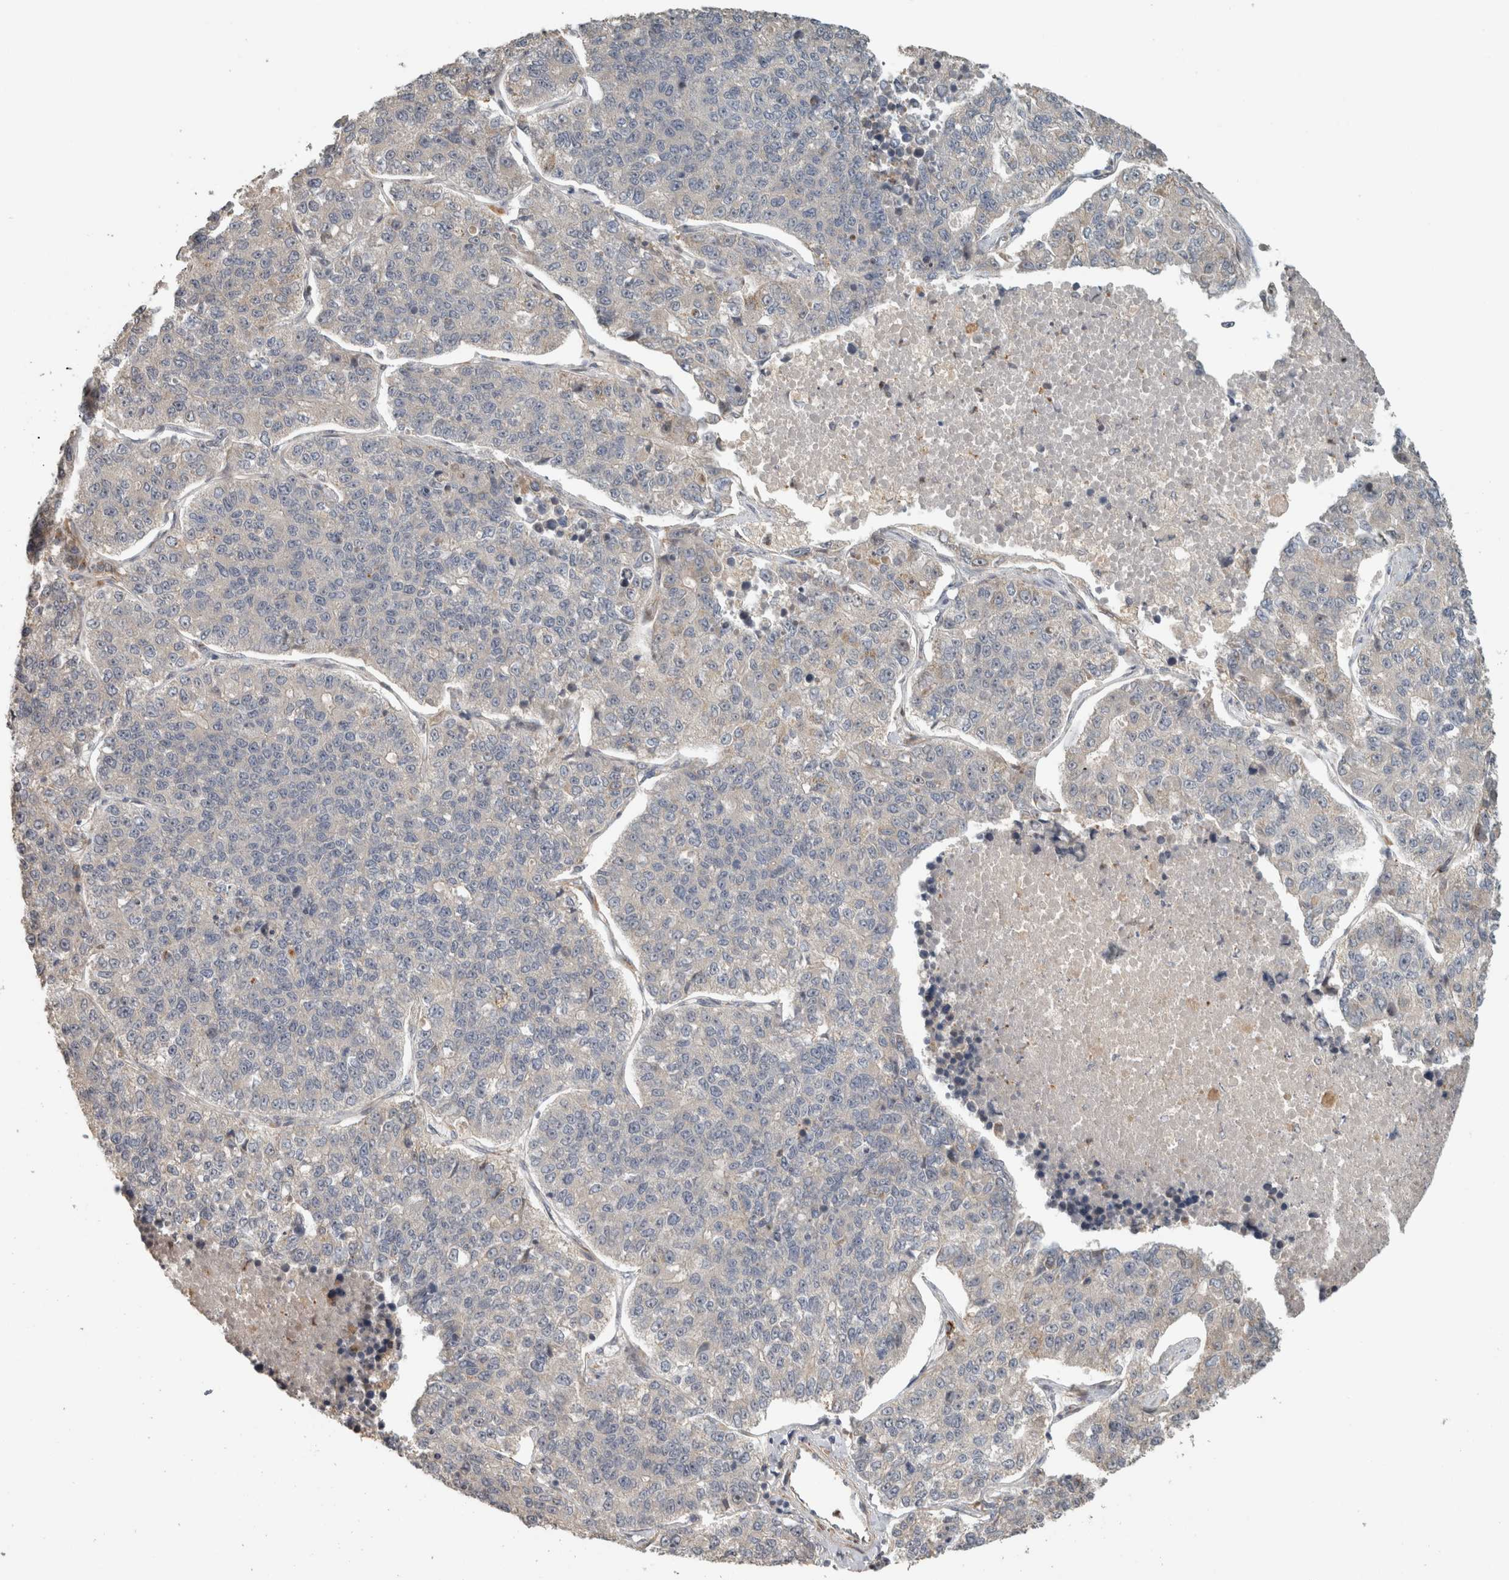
{"staining": {"intensity": "negative", "quantity": "none", "location": "none"}, "tissue": "lung cancer", "cell_type": "Tumor cells", "image_type": "cancer", "snomed": [{"axis": "morphology", "description": "Adenocarcinoma, NOS"}, {"axis": "topography", "description": "Lung"}], "caption": "High power microscopy micrograph of an immunohistochemistry micrograph of lung adenocarcinoma, revealing no significant positivity in tumor cells.", "gene": "SIPA1L2", "patient": {"sex": "male", "age": 49}}